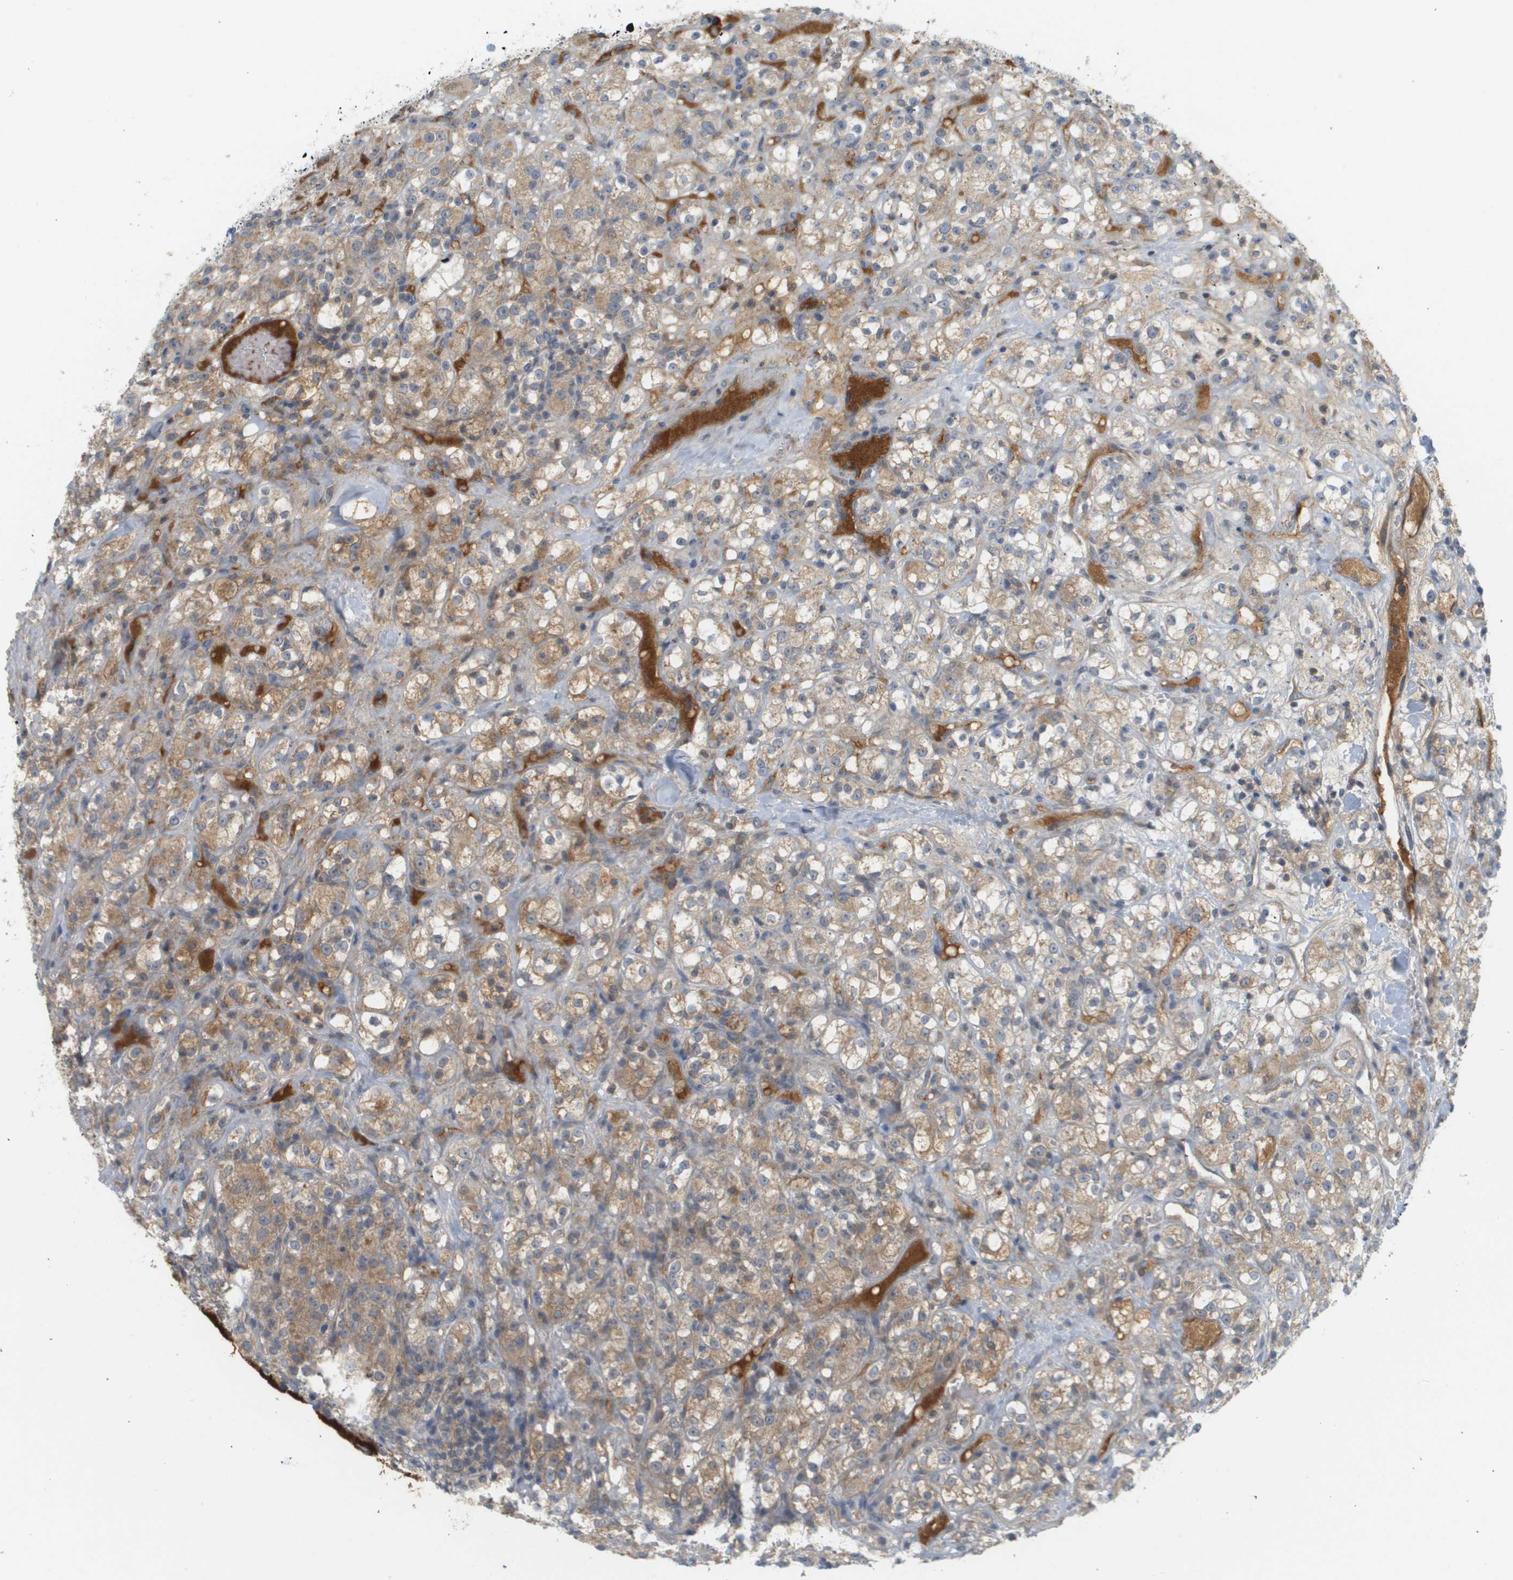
{"staining": {"intensity": "weak", "quantity": ">75%", "location": "cytoplasmic/membranous"}, "tissue": "renal cancer", "cell_type": "Tumor cells", "image_type": "cancer", "snomed": [{"axis": "morphology", "description": "Normal tissue, NOS"}, {"axis": "morphology", "description": "Adenocarcinoma, NOS"}, {"axis": "topography", "description": "Kidney"}], "caption": "Weak cytoplasmic/membranous protein staining is identified in approximately >75% of tumor cells in adenocarcinoma (renal).", "gene": "PROC", "patient": {"sex": "male", "age": 61}}